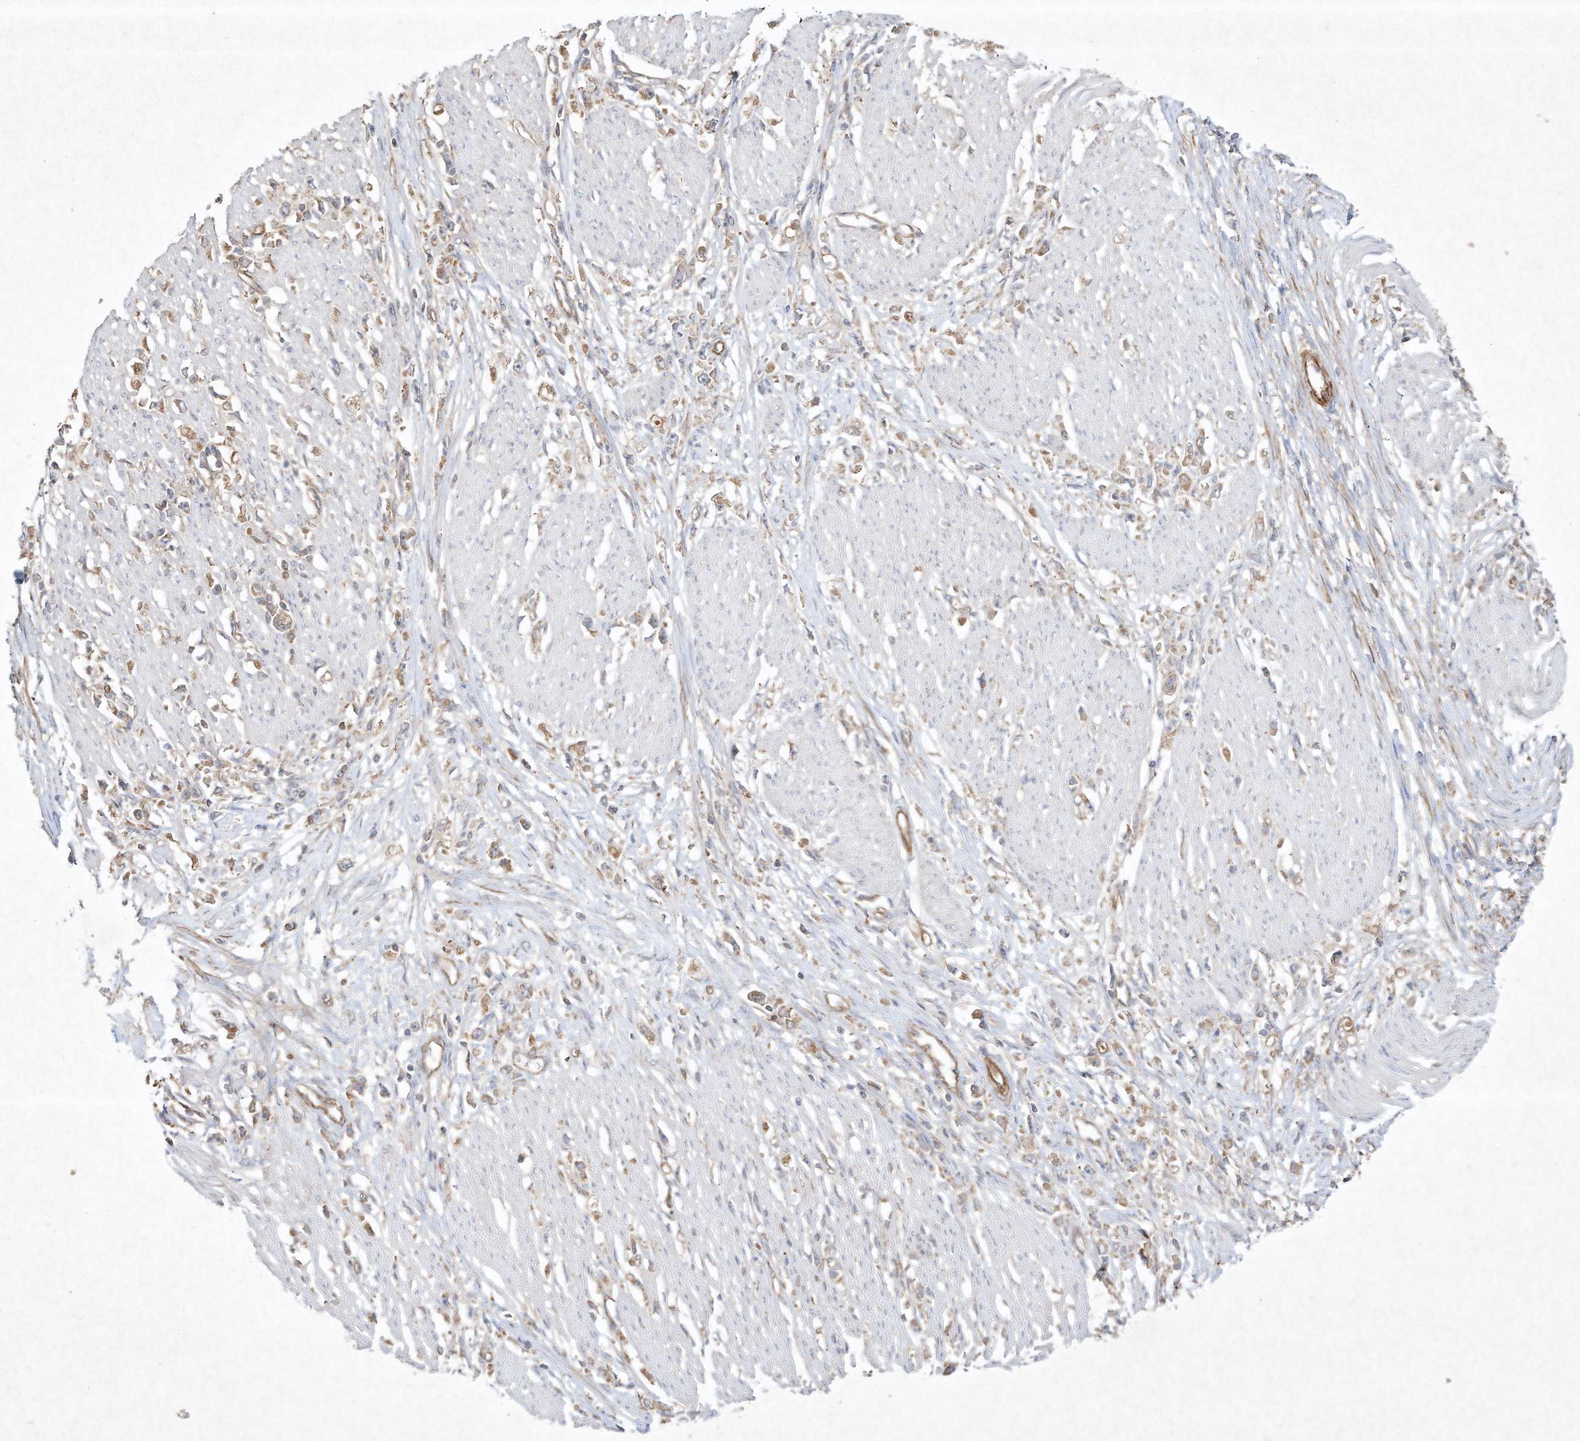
{"staining": {"intensity": "weak", "quantity": ">75%", "location": "cytoplasmic/membranous"}, "tissue": "stomach cancer", "cell_type": "Tumor cells", "image_type": "cancer", "snomed": [{"axis": "morphology", "description": "Adenocarcinoma, NOS"}, {"axis": "topography", "description": "Stomach"}], "caption": "An immunohistochemistry (IHC) histopathology image of tumor tissue is shown. Protein staining in brown highlights weak cytoplasmic/membranous positivity in stomach cancer (adenocarcinoma) within tumor cells. (DAB (3,3'-diaminobenzidine) IHC, brown staining for protein, blue staining for nuclei).", "gene": "HTR5A", "patient": {"sex": "female", "age": 59}}